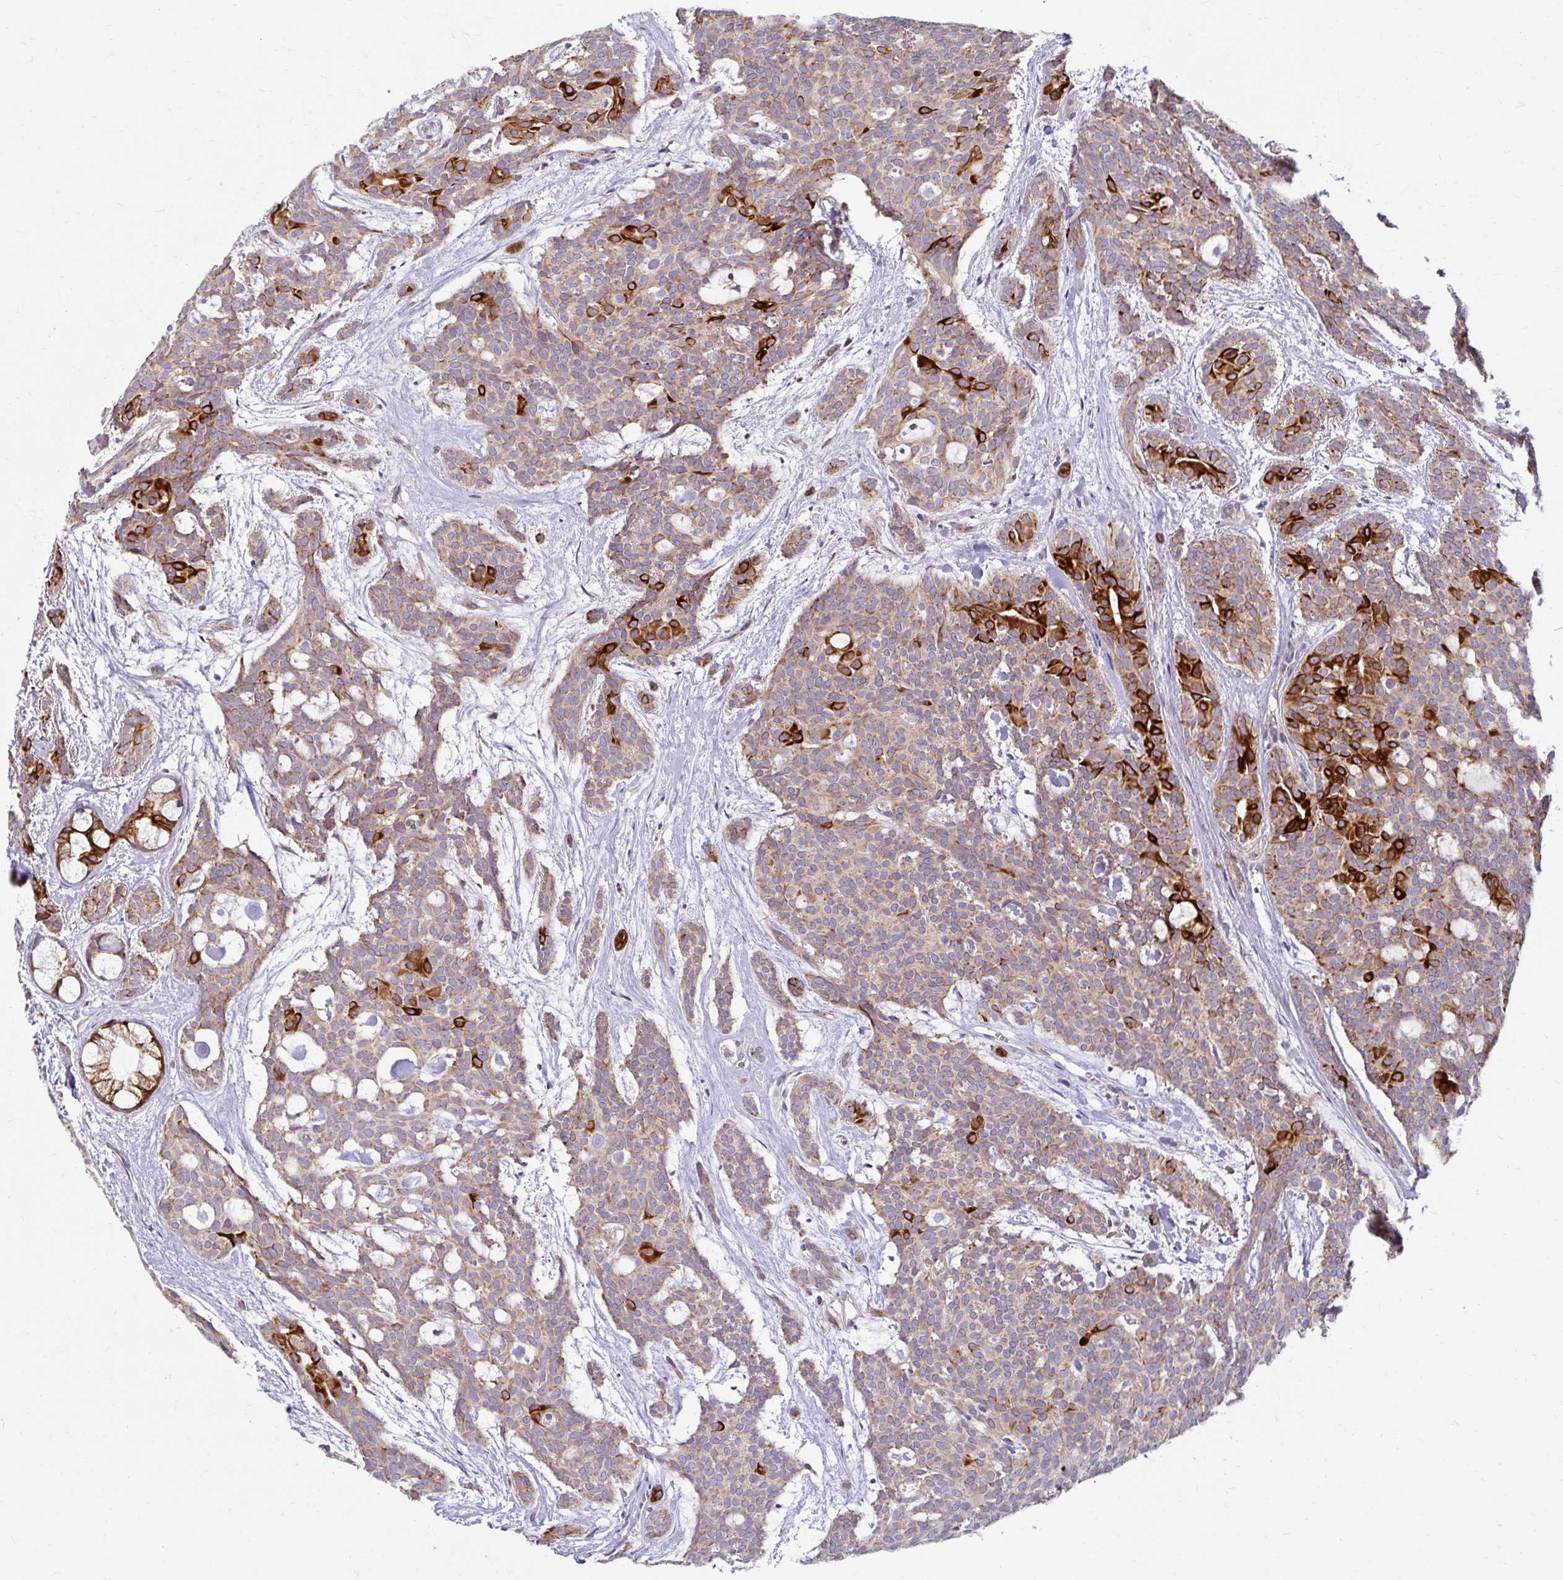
{"staining": {"intensity": "strong", "quantity": "<25%", "location": "cytoplasmic/membranous"}, "tissue": "head and neck cancer", "cell_type": "Tumor cells", "image_type": "cancer", "snomed": [{"axis": "morphology", "description": "Adenocarcinoma, NOS"}, {"axis": "topography", "description": "Head-Neck"}], "caption": "Head and neck cancer (adenocarcinoma) tissue reveals strong cytoplasmic/membranous staining in approximately <25% of tumor cells, visualized by immunohistochemistry.", "gene": "SKP2", "patient": {"sex": "male", "age": 66}}